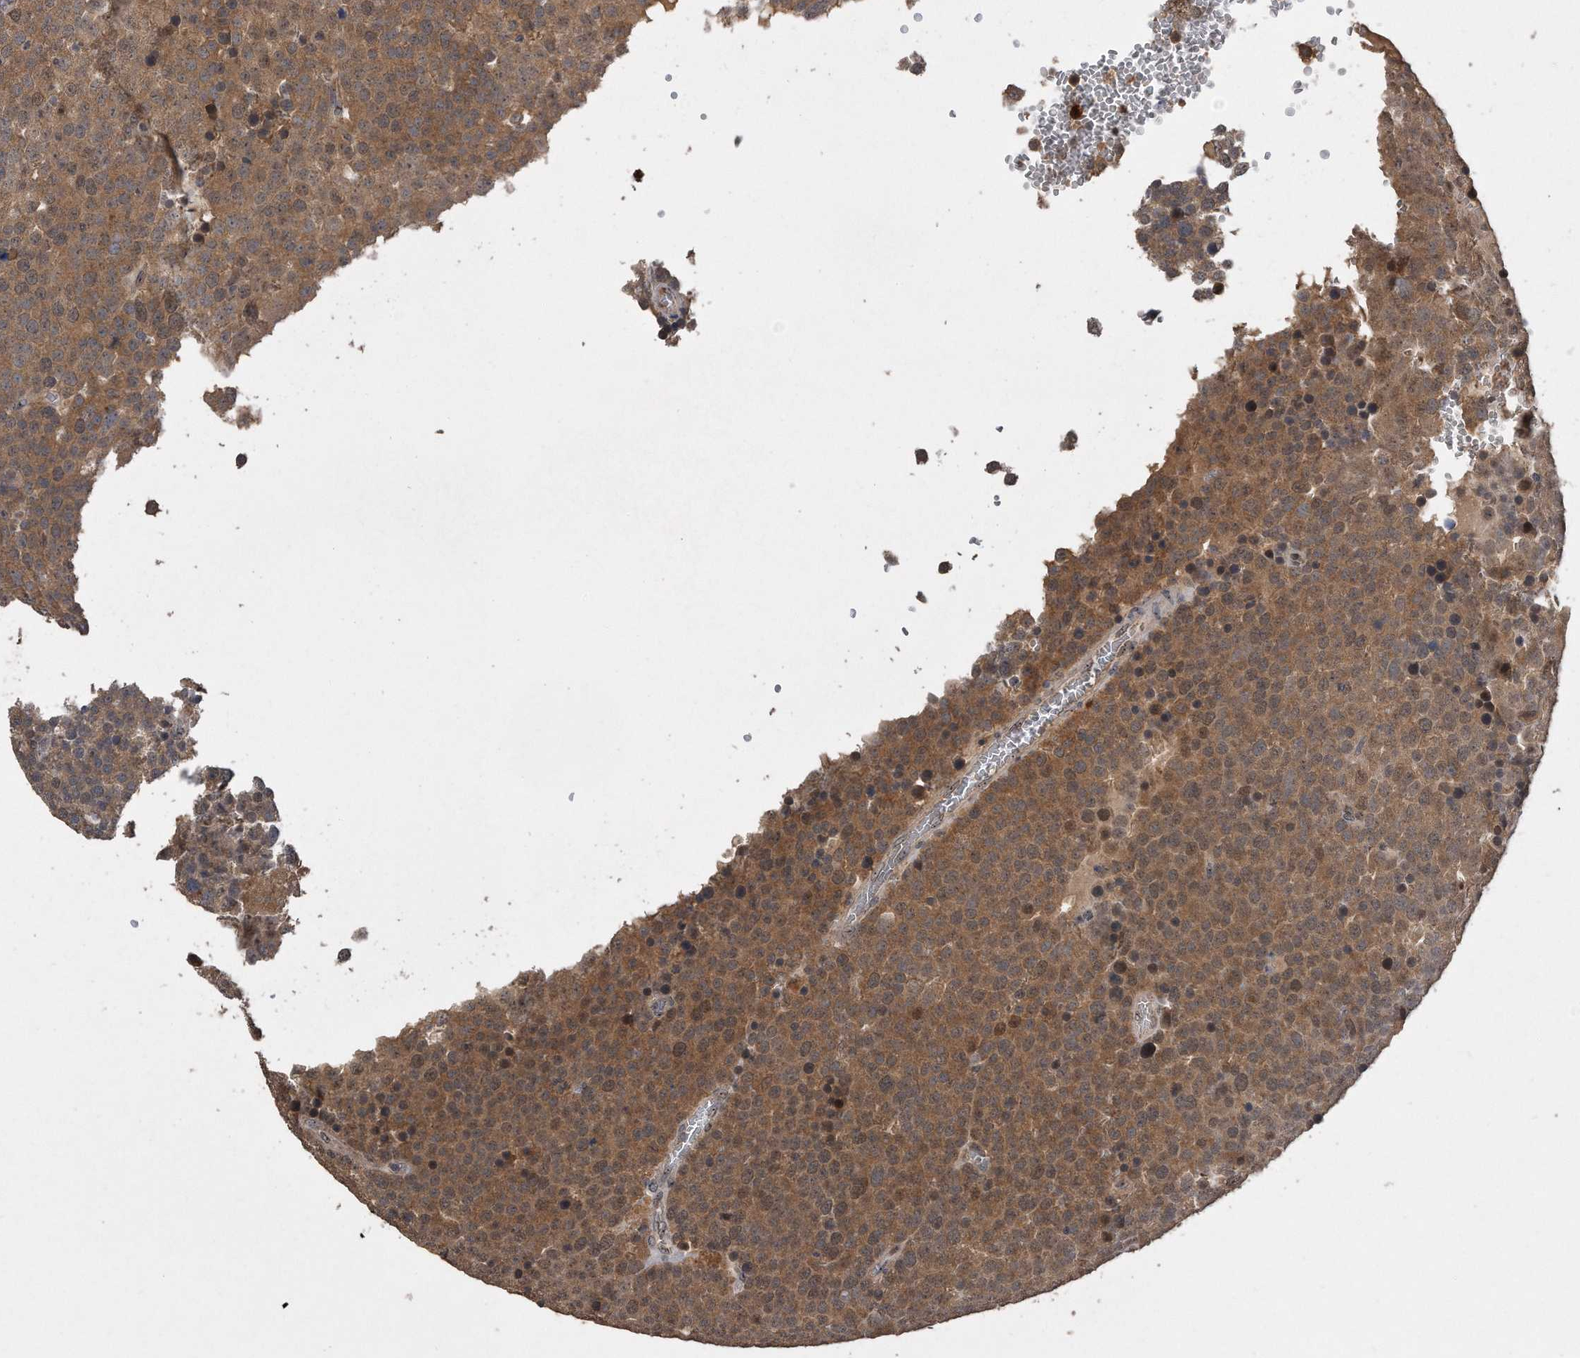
{"staining": {"intensity": "moderate", "quantity": ">75%", "location": "cytoplasmic/membranous,nuclear"}, "tissue": "testis cancer", "cell_type": "Tumor cells", "image_type": "cancer", "snomed": [{"axis": "morphology", "description": "Seminoma, NOS"}, {"axis": "topography", "description": "Testis"}], "caption": "High-power microscopy captured an IHC photomicrograph of seminoma (testis), revealing moderate cytoplasmic/membranous and nuclear expression in approximately >75% of tumor cells. (DAB (3,3'-diaminobenzidine) IHC, brown staining for protein, blue staining for nuclei).", "gene": "PELO", "patient": {"sex": "male", "age": 71}}